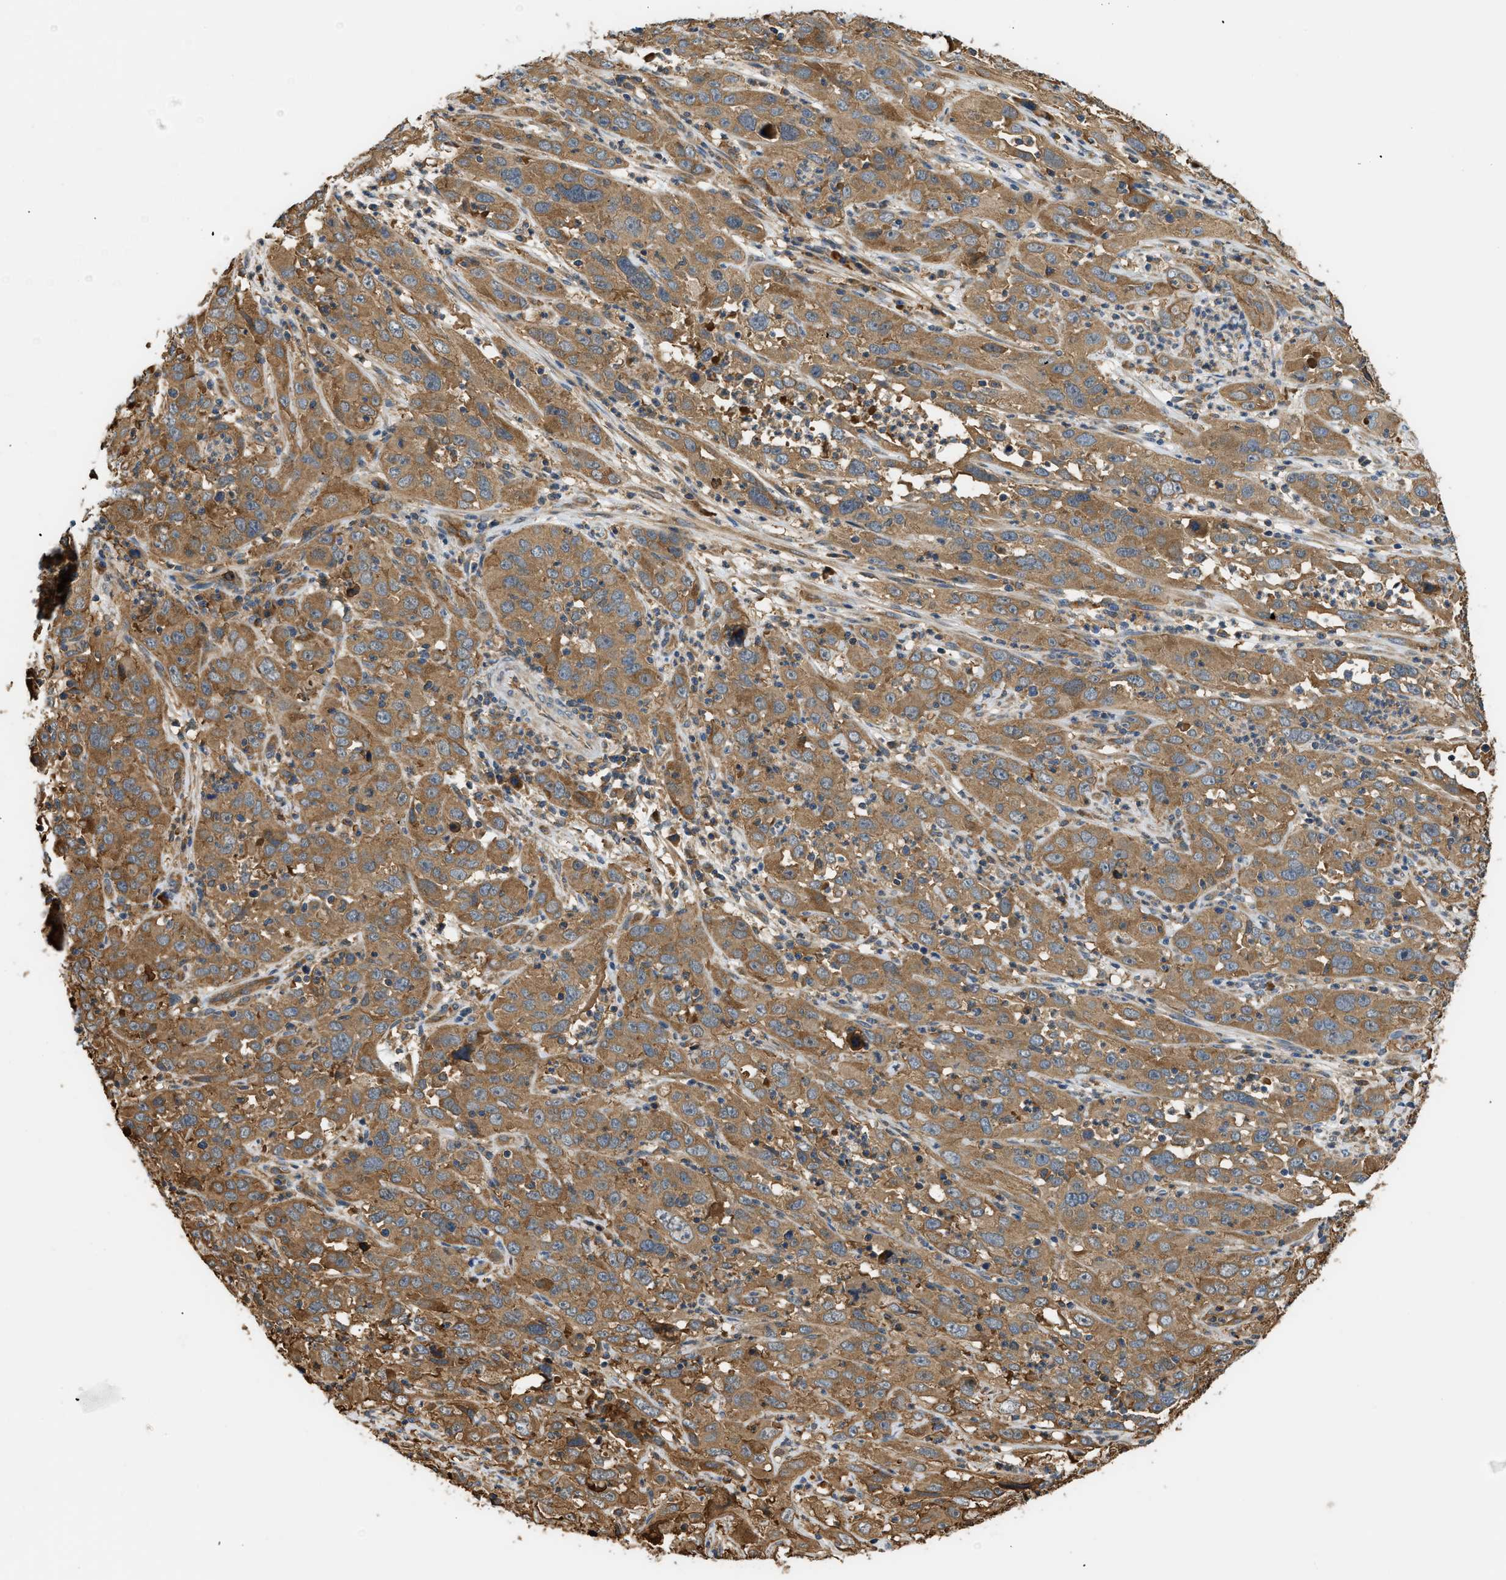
{"staining": {"intensity": "moderate", "quantity": ">75%", "location": "cytoplasmic/membranous"}, "tissue": "cervical cancer", "cell_type": "Tumor cells", "image_type": "cancer", "snomed": [{"axis": "morphology", "description": "Squamous cell carcinoma, NOS"}, {"axis": "topography", "description": "Cervix"}], "caption": "Protein staining reveals moderate cytoplasmic/membranous staining in approximately >75% of tumor cells in cervical cancer. (DAB = brown stain, brightfield microscopy at high magnification).", "gene": "DDHD2", "patient": {"sex": "female", "age": 32}}